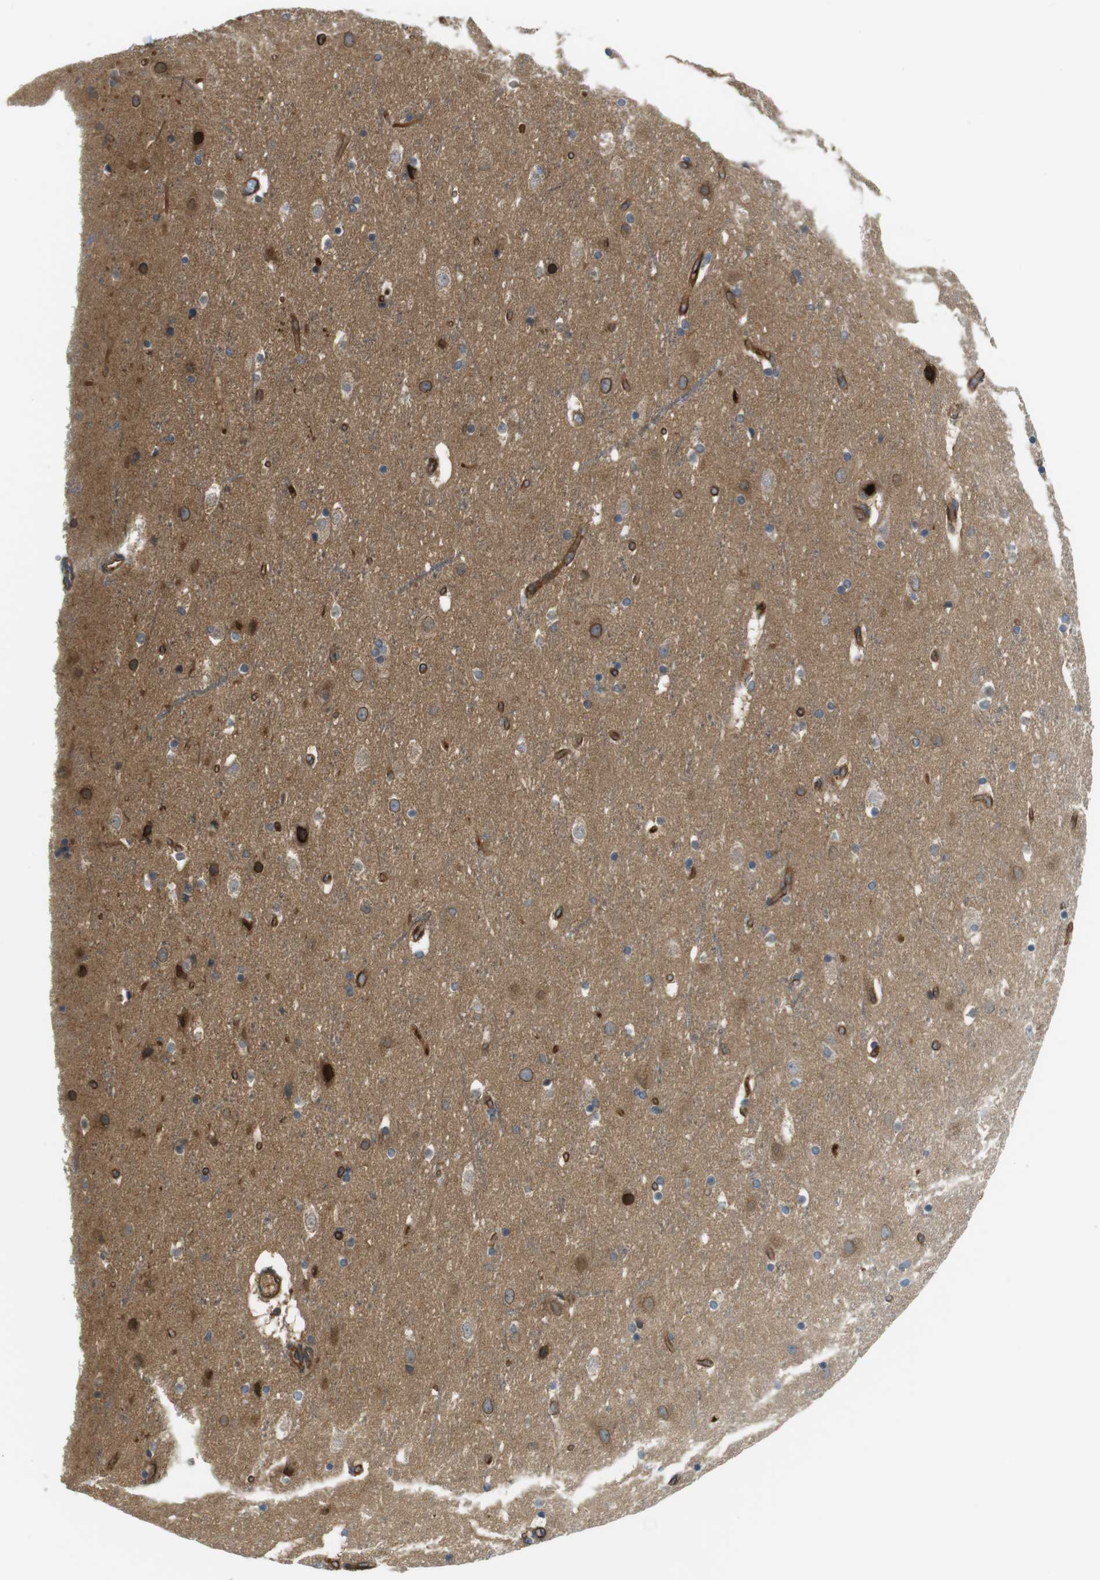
{"staining": {"intensity": "moderate", "quantity": ">75%", "location": "cytoplasmic/membranous"}, "tissue": "cerebral cortex", "cell_type": "Endothelial cells", "image_type": "normal", "snomed": [{"axis": "morphology", "description": "Normal tissue, NOS"}, {"axis": "topography", "description": "Cerebral cortex"}], "caption": "Protein expression by IHC demonstrates moderate cytoplasmic/membranous positivity in approximately >75% of endothelial cells in normal cerebral cortex. The staining is performed using DAB brown chromogen to label protein expression. The nuclei are counter-stained blue using hematoxylin.", "gene": "TSC1", "patient": {"sex": "male", "age": 45}}